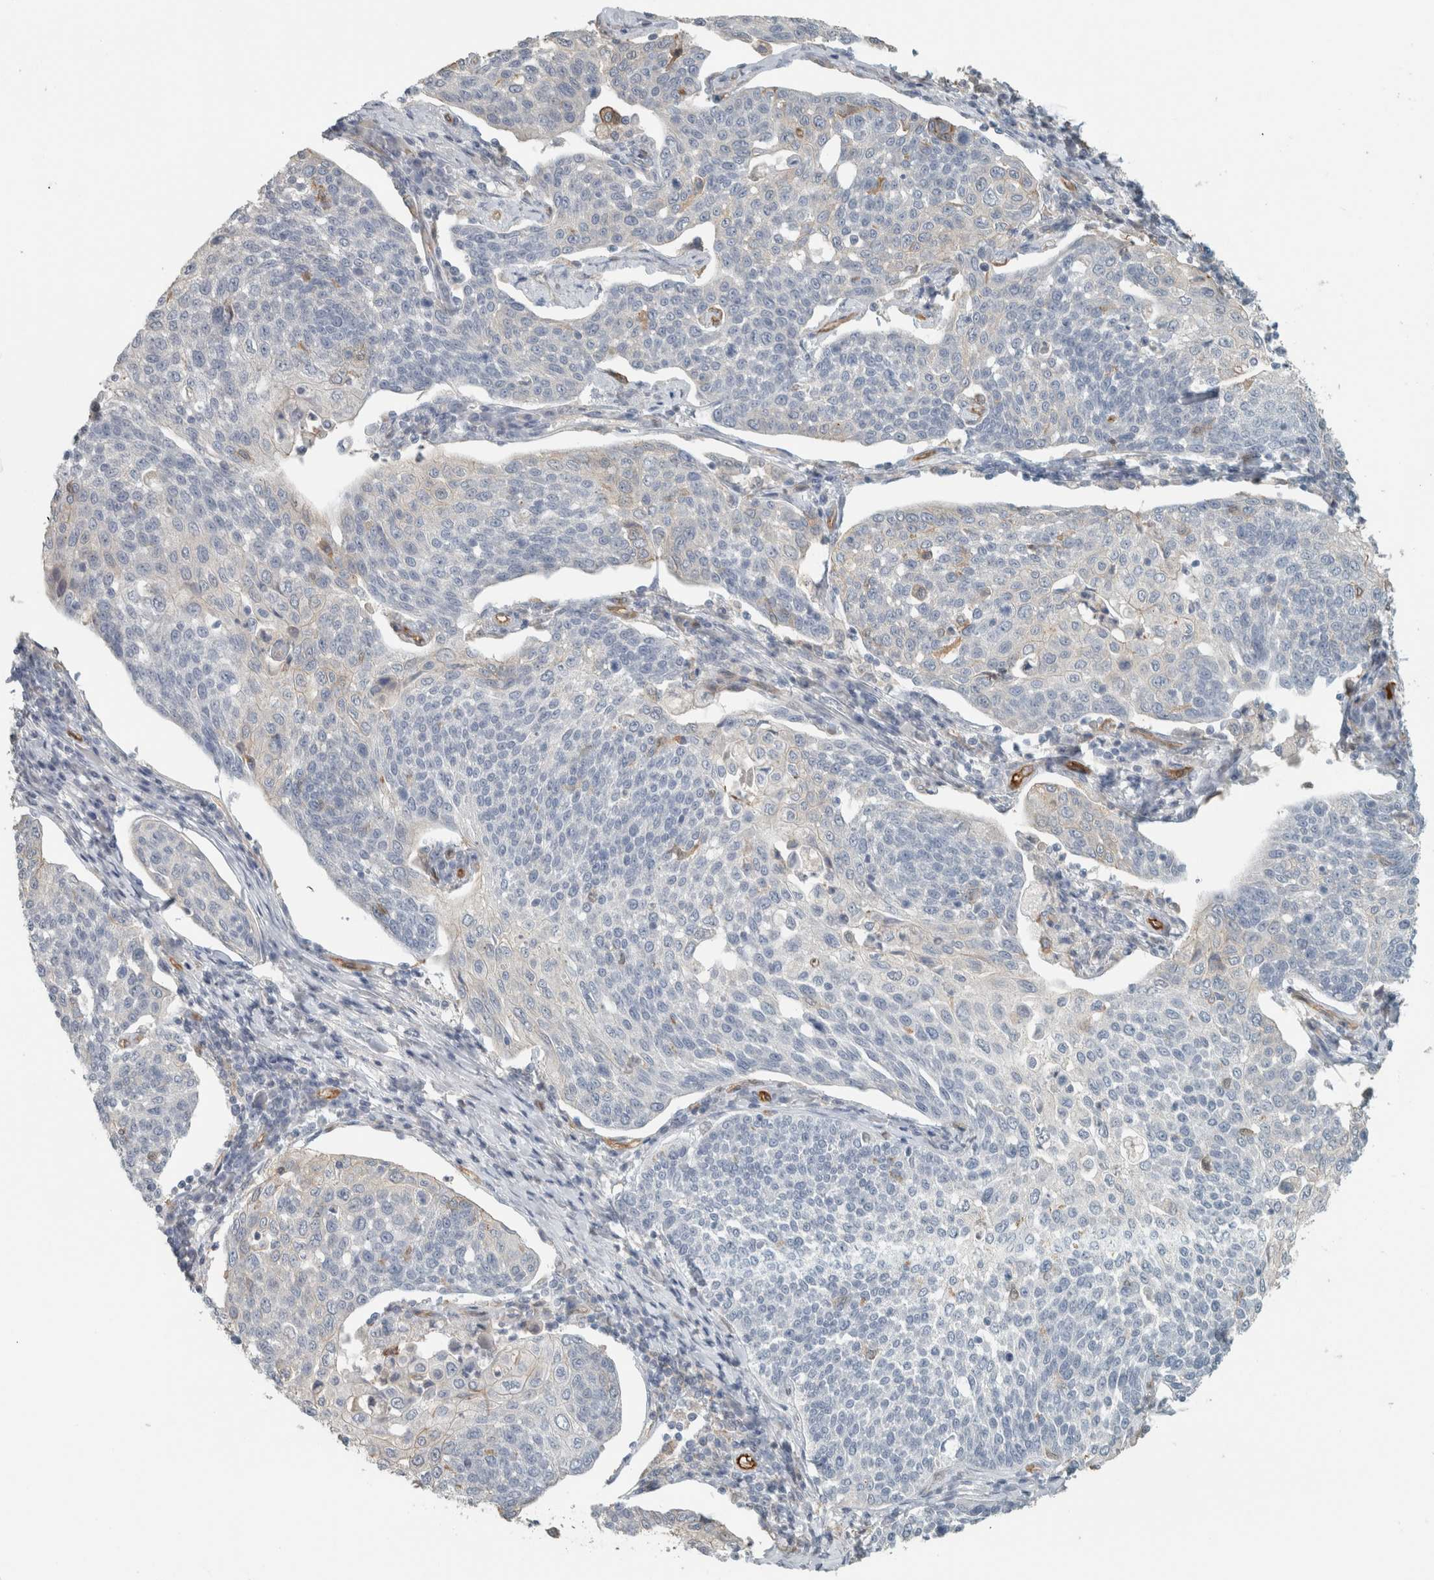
{"staining": {"intensity": "negative", "quantity": "none", "location": "none"}, "tissue": "cervical cancer", "cell_type": "Tumor cells", "image_type": "cancer", "snomed": [{"axis": "morphology", "description": "Squamous cell carcinoma, NOS"}, {"axis": "topography", "description": "Cervix"}], "caption": "This is an immunohistochemistry (IHC) photomicrograph of human cervical cancer (squamous cell carcinoma). There is no expression in tumor cells.", "gene": "SCIN", "patient": {"sex": "female", "age": 34}}